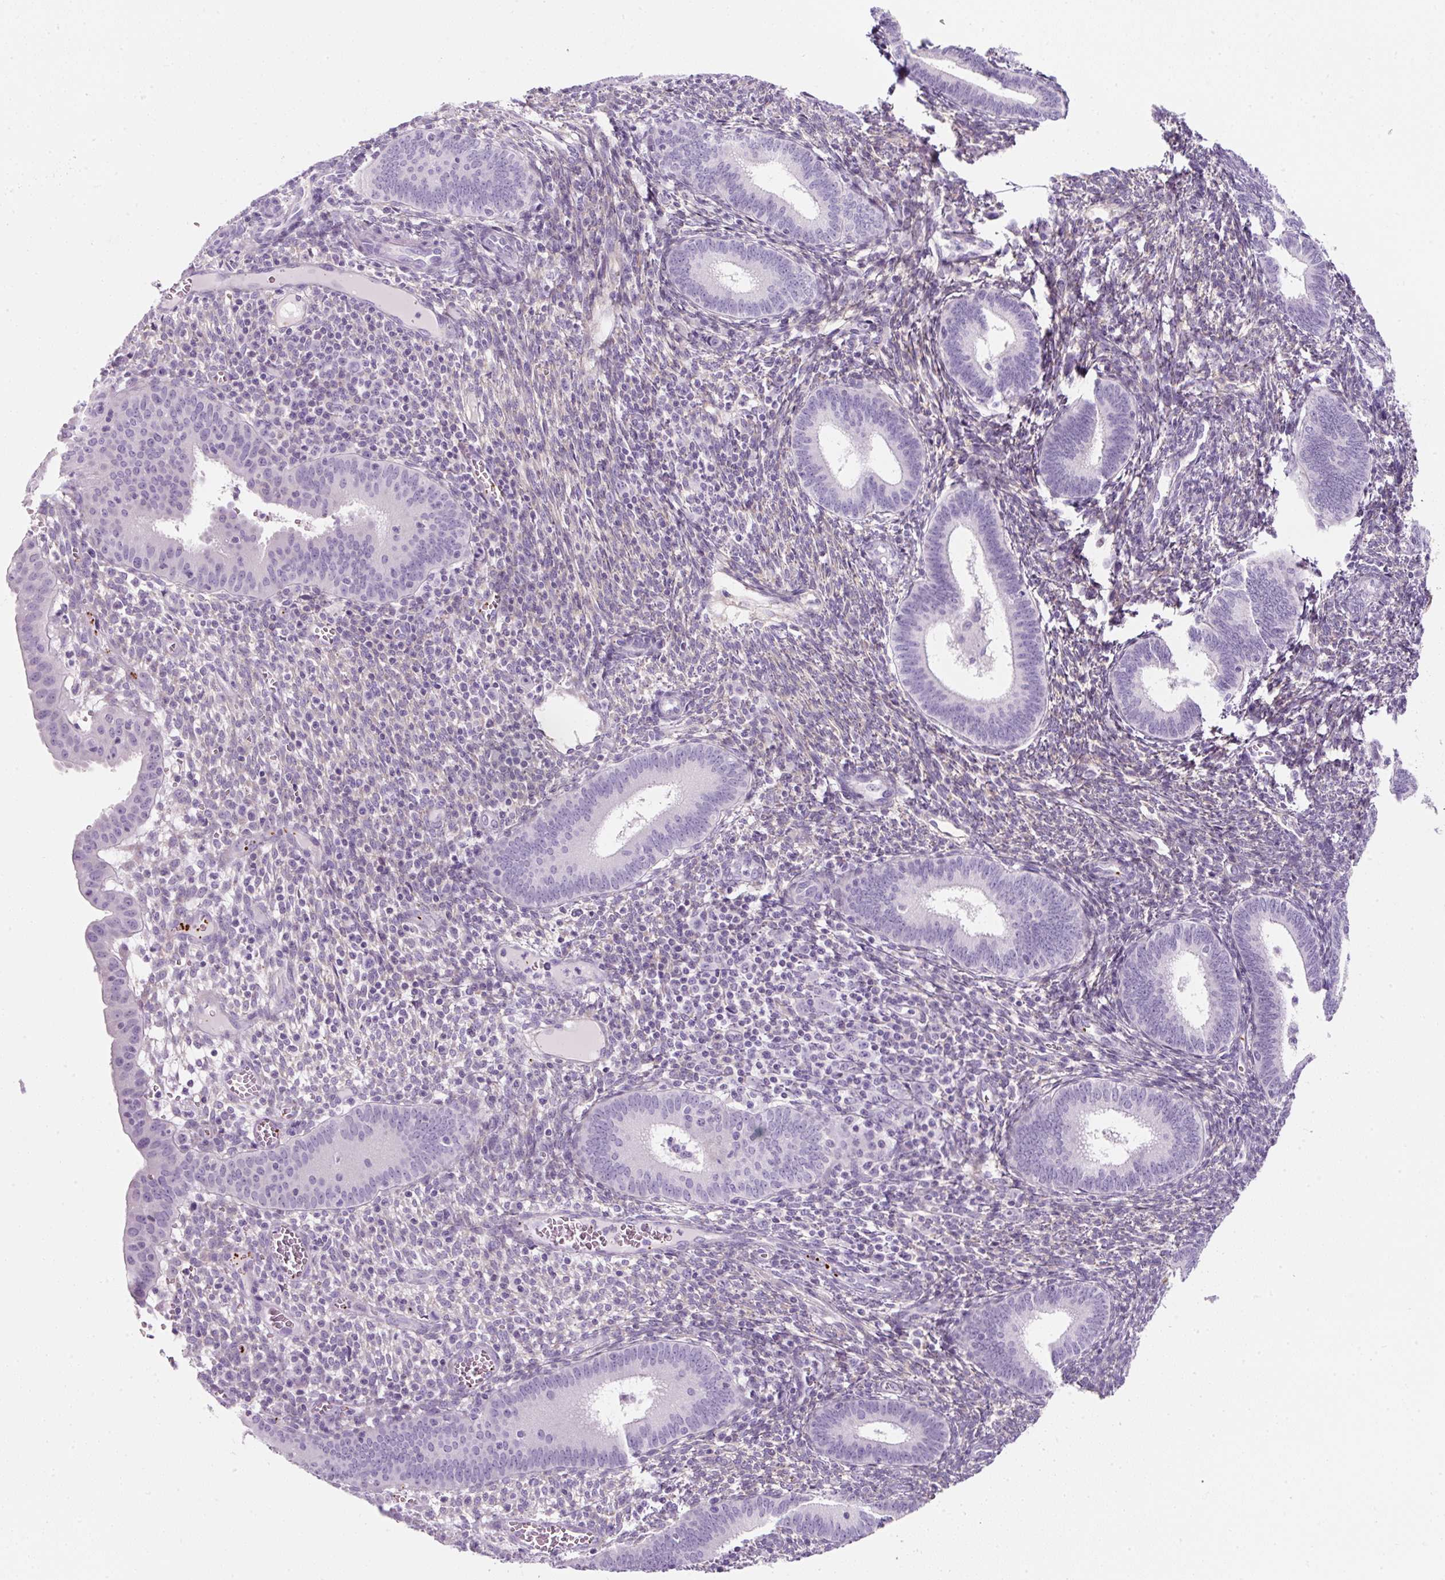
{"staining": {"intensity": "negative", "quantity": "none", "location": "none"}, "tissue": "endometrium", "cell_type": "Cells in endometrial stroma", "image_type": "normal", "snomed": [{"axis": "morphology", "description": "Normal tissue, NOS"}, {"axis": "topography", "description": "Endometrium"}], "caption": "IHC image of benign endometrium stained for a protein (brown), which shows no positivity in cells in endometrial stroma.", "gene": "ENSG00000288796", "patient": {"sex": "female", "age": 41}}